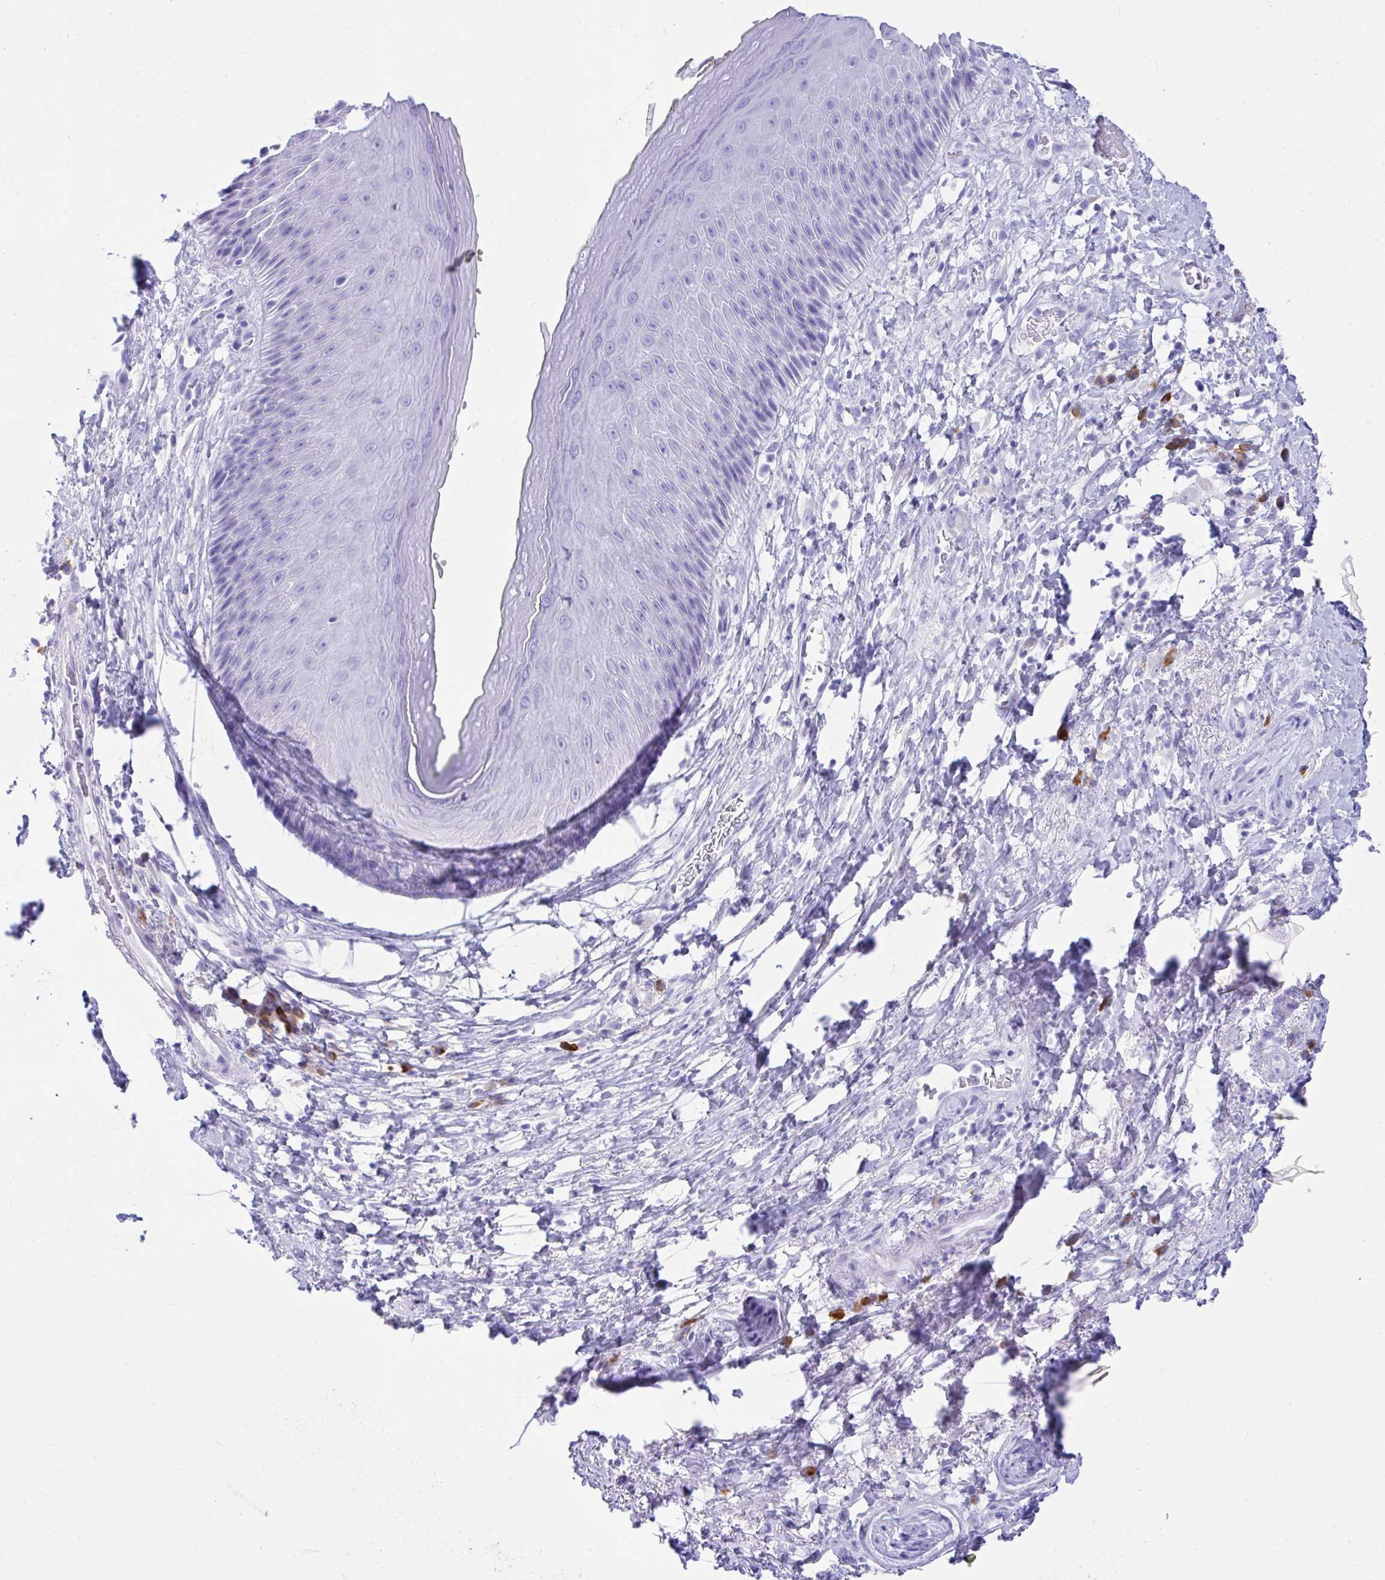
{"staining": {"intensity": "moderate", "quantity": "<25%", "location": "cytoplasmic/membranous"}, "tissue": "skin", "cell_type": "Epidermal cells", "image_type": "normal", "snomed": [{"axis": "morphology", "description": "Normal tissue, NOS"}, {"axis": "topography", "description": "Anal"}], "caption": "Immunohistochemical staining of benign skin shows low levels of moderate cytoplasmic/membranous expression in approximately <25% of epidermal cells. Nuclei are stained in blue.", "gene": "BEST4", "patient": {"sex": "male", "age": 78}}